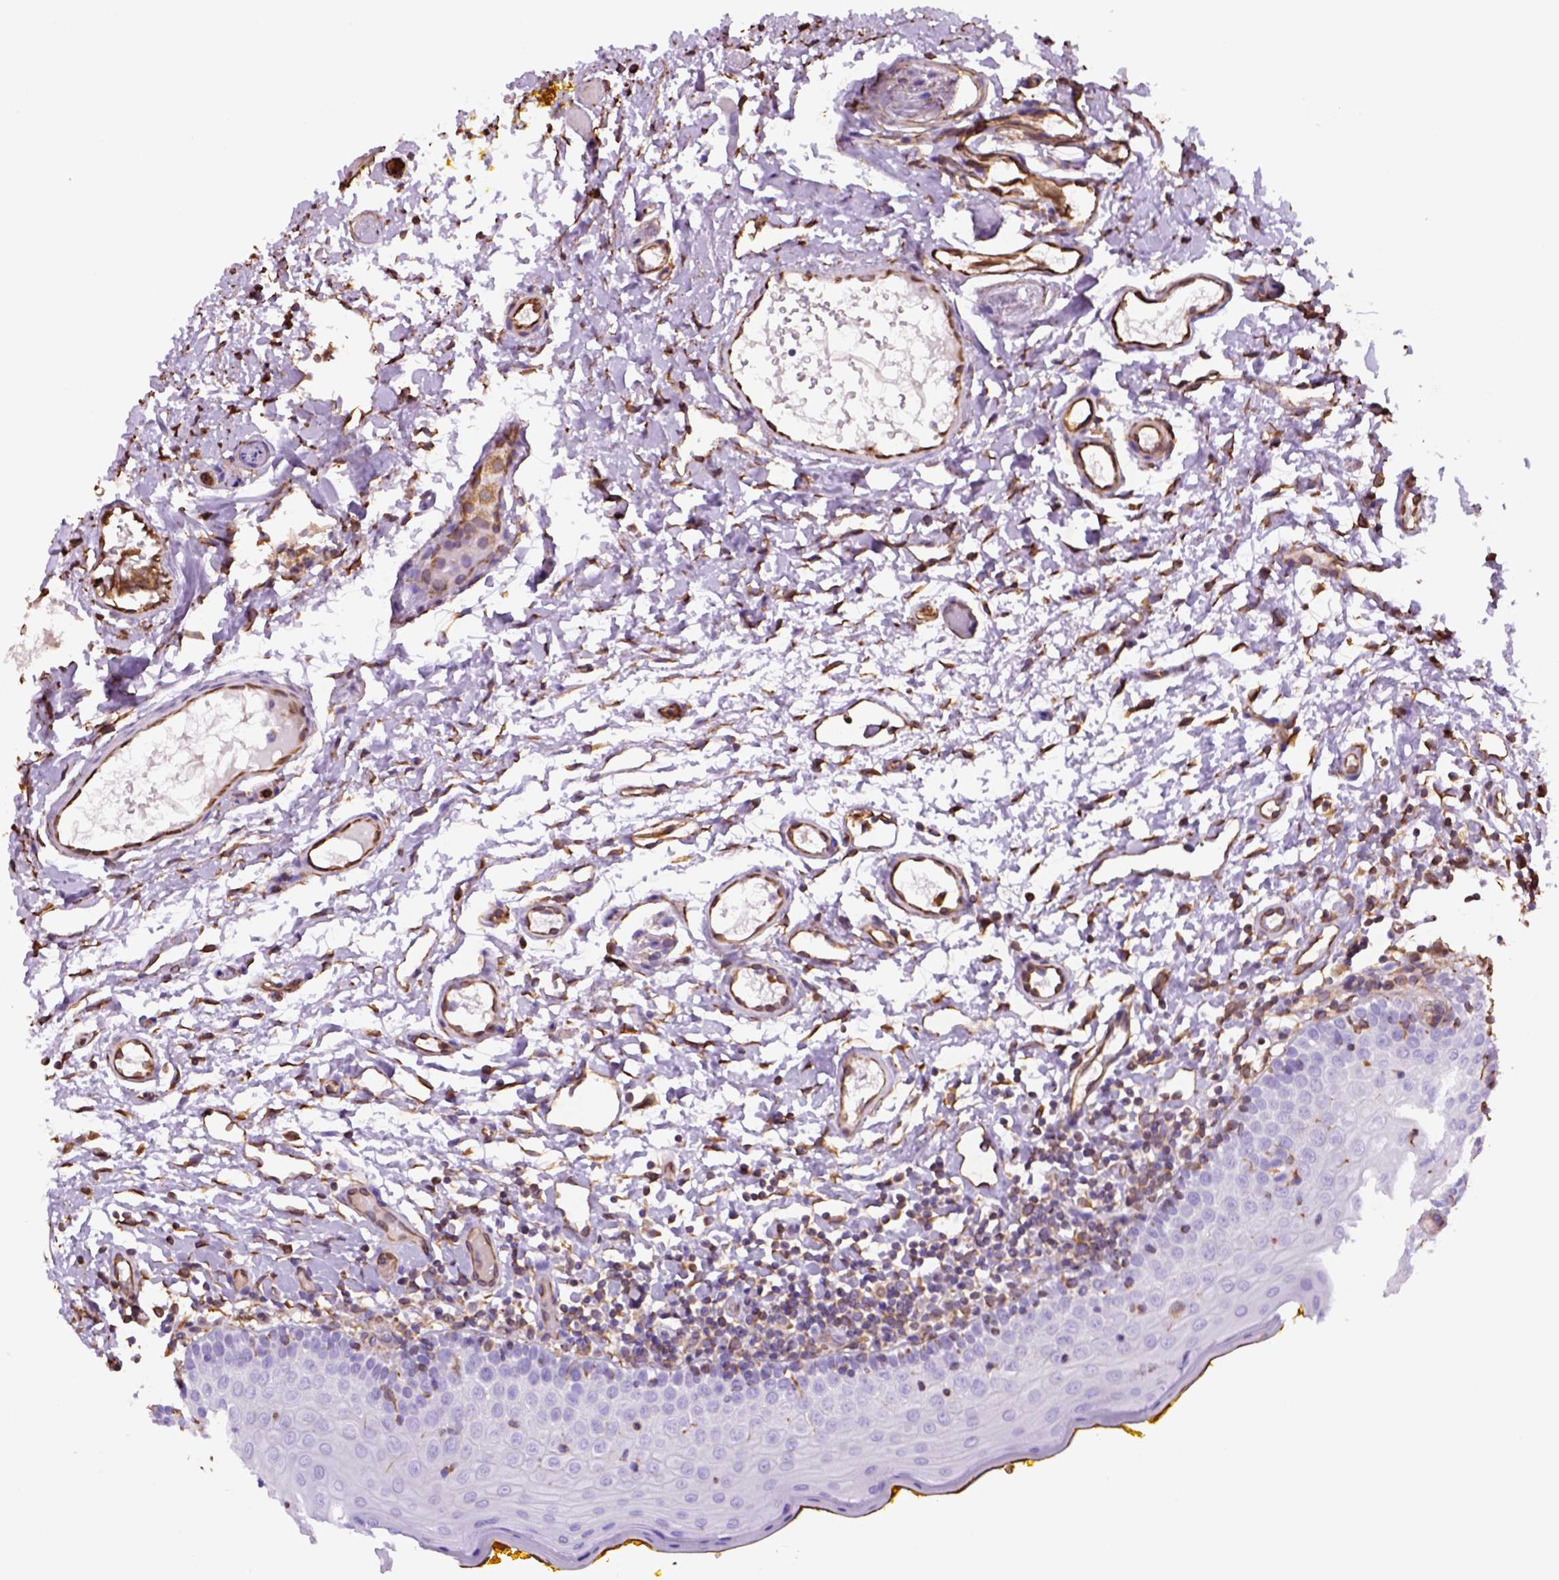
{"staining": {"intensity": "negative", "quantity": "none", "location": "none"}, "tissue": "oral mucosa", "cell_type": "Squamous epithelial cells", "image_type": "normal", "snomed": [{"axis": "morphology", "description": "Normal tissue, NOS"}, {"axis": "topography", "description": "Oral tissue"}, {"axis": "topography", "description": "Tounge, NOS"}], "caption": "This is an immunohistochemistry (IHC) image of unremarkable human oral mucosa. There is no staining in squamous epithelial cells.", "gene": "ZZZ3", "patient": {"sex": "female", "age": 58}}